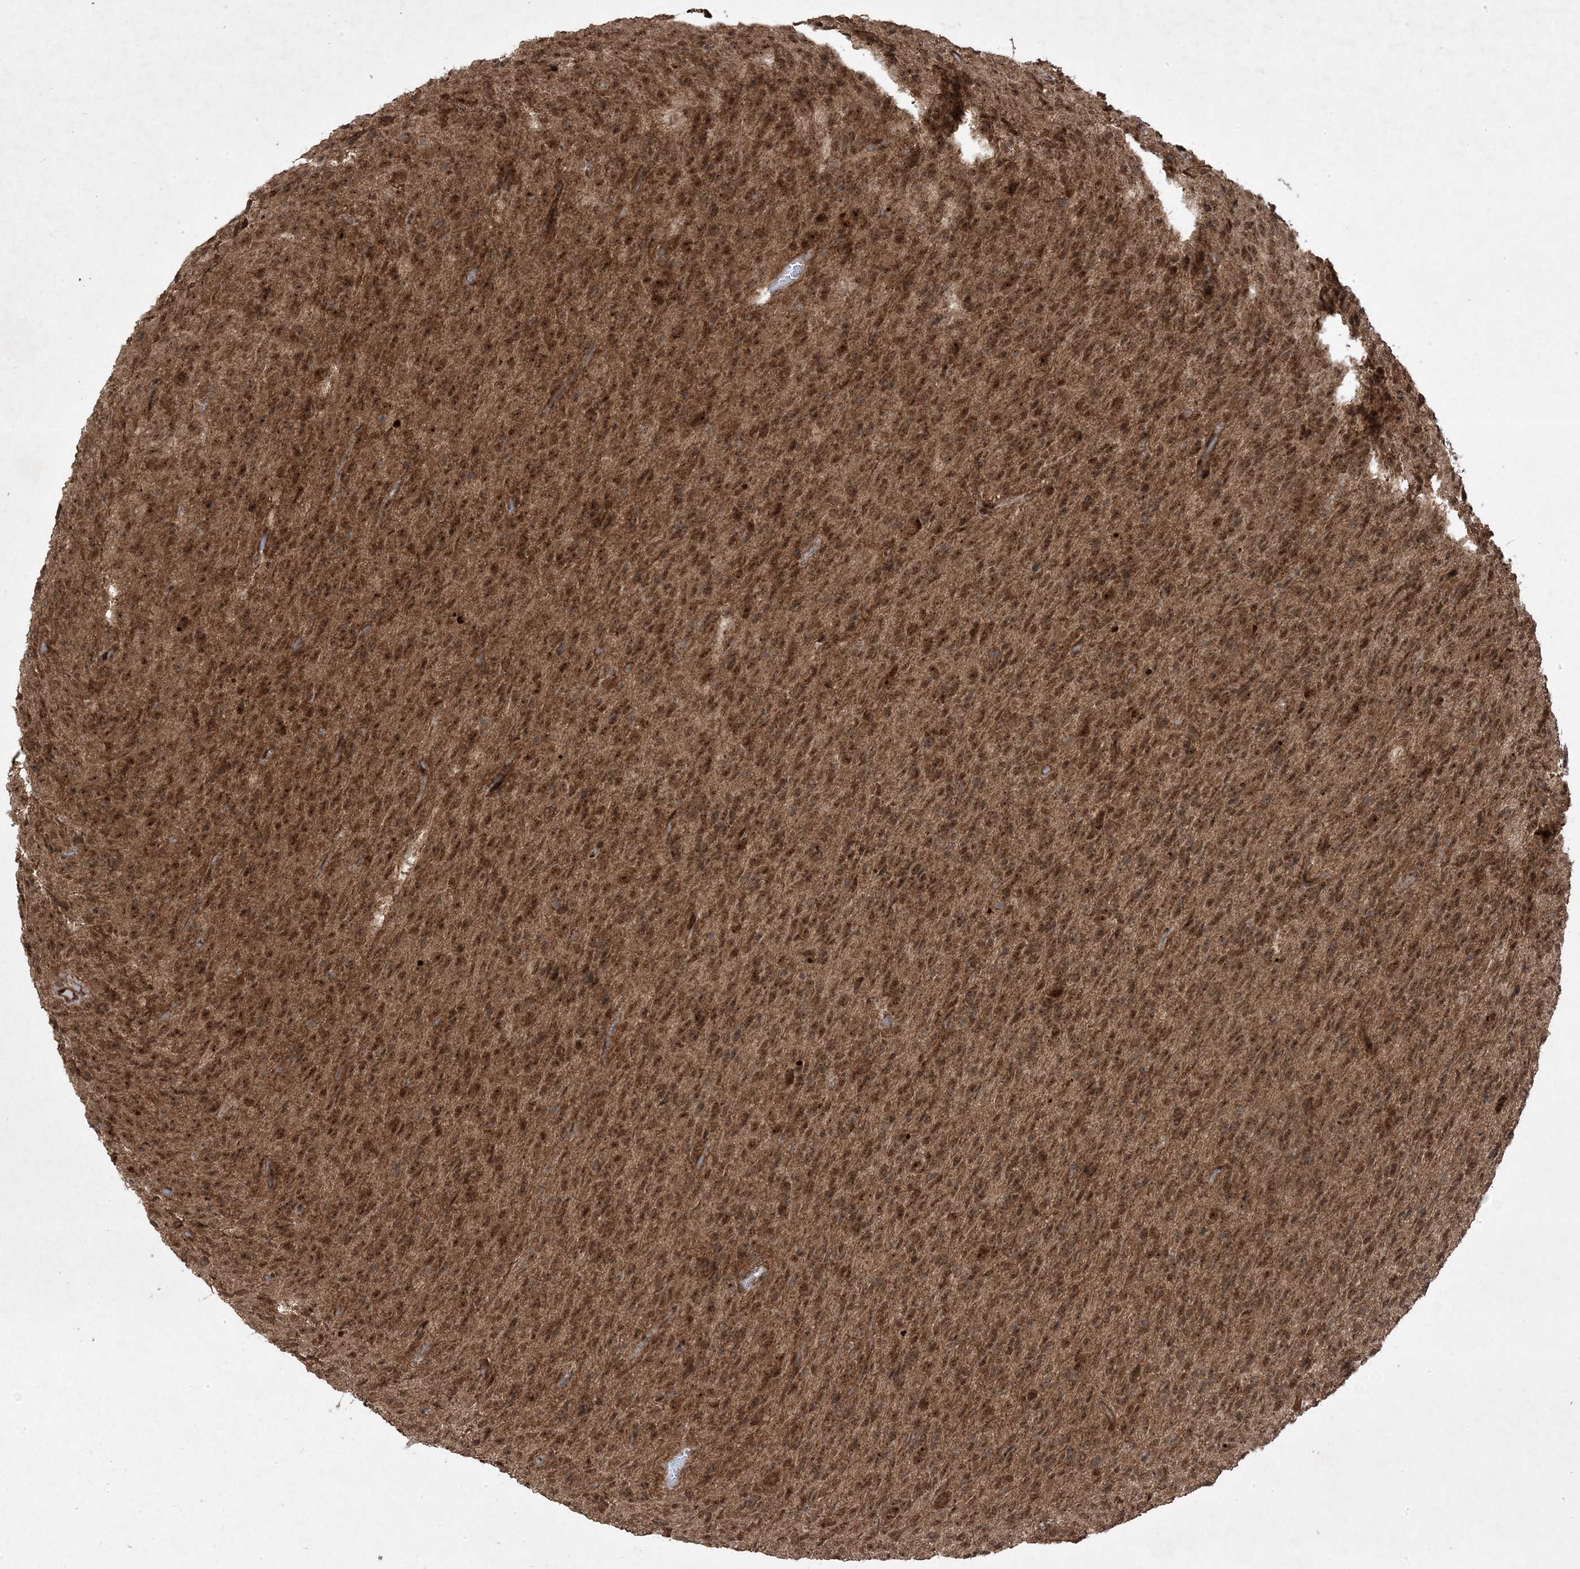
{"staining": {"intensity": "moderate", "quantity": ">75%", "location": "cytoplasmic/membranous,nuclear"}, "tissue": "glioma", "cell_type": "Tumor cells", "image_type": "cancer", "snomed": [{"axis": "morphology", "description": "Glioma, malignant, High grade"}, {"axis": "topography", "description": "Brain"}], "caption": "High-magnification brightfield microscopy of high-grade glioma (malignant) stained with DAB (3,3'-diaminobenzidine) (brown) and counterstained with hematoxylin (blue). tumor cells exhibit moderate cytoplasmic/membranous and nuclear staining is present in approximately>75% of cells. The staining was performed using DAB (3,3'-diaminobenzidine), with brown indicating positive protein expression. Nuclei are stained blue with hematoxylin.", "gene": "PLEKHM2", "patient": {"sex": "female", "age": 57}}